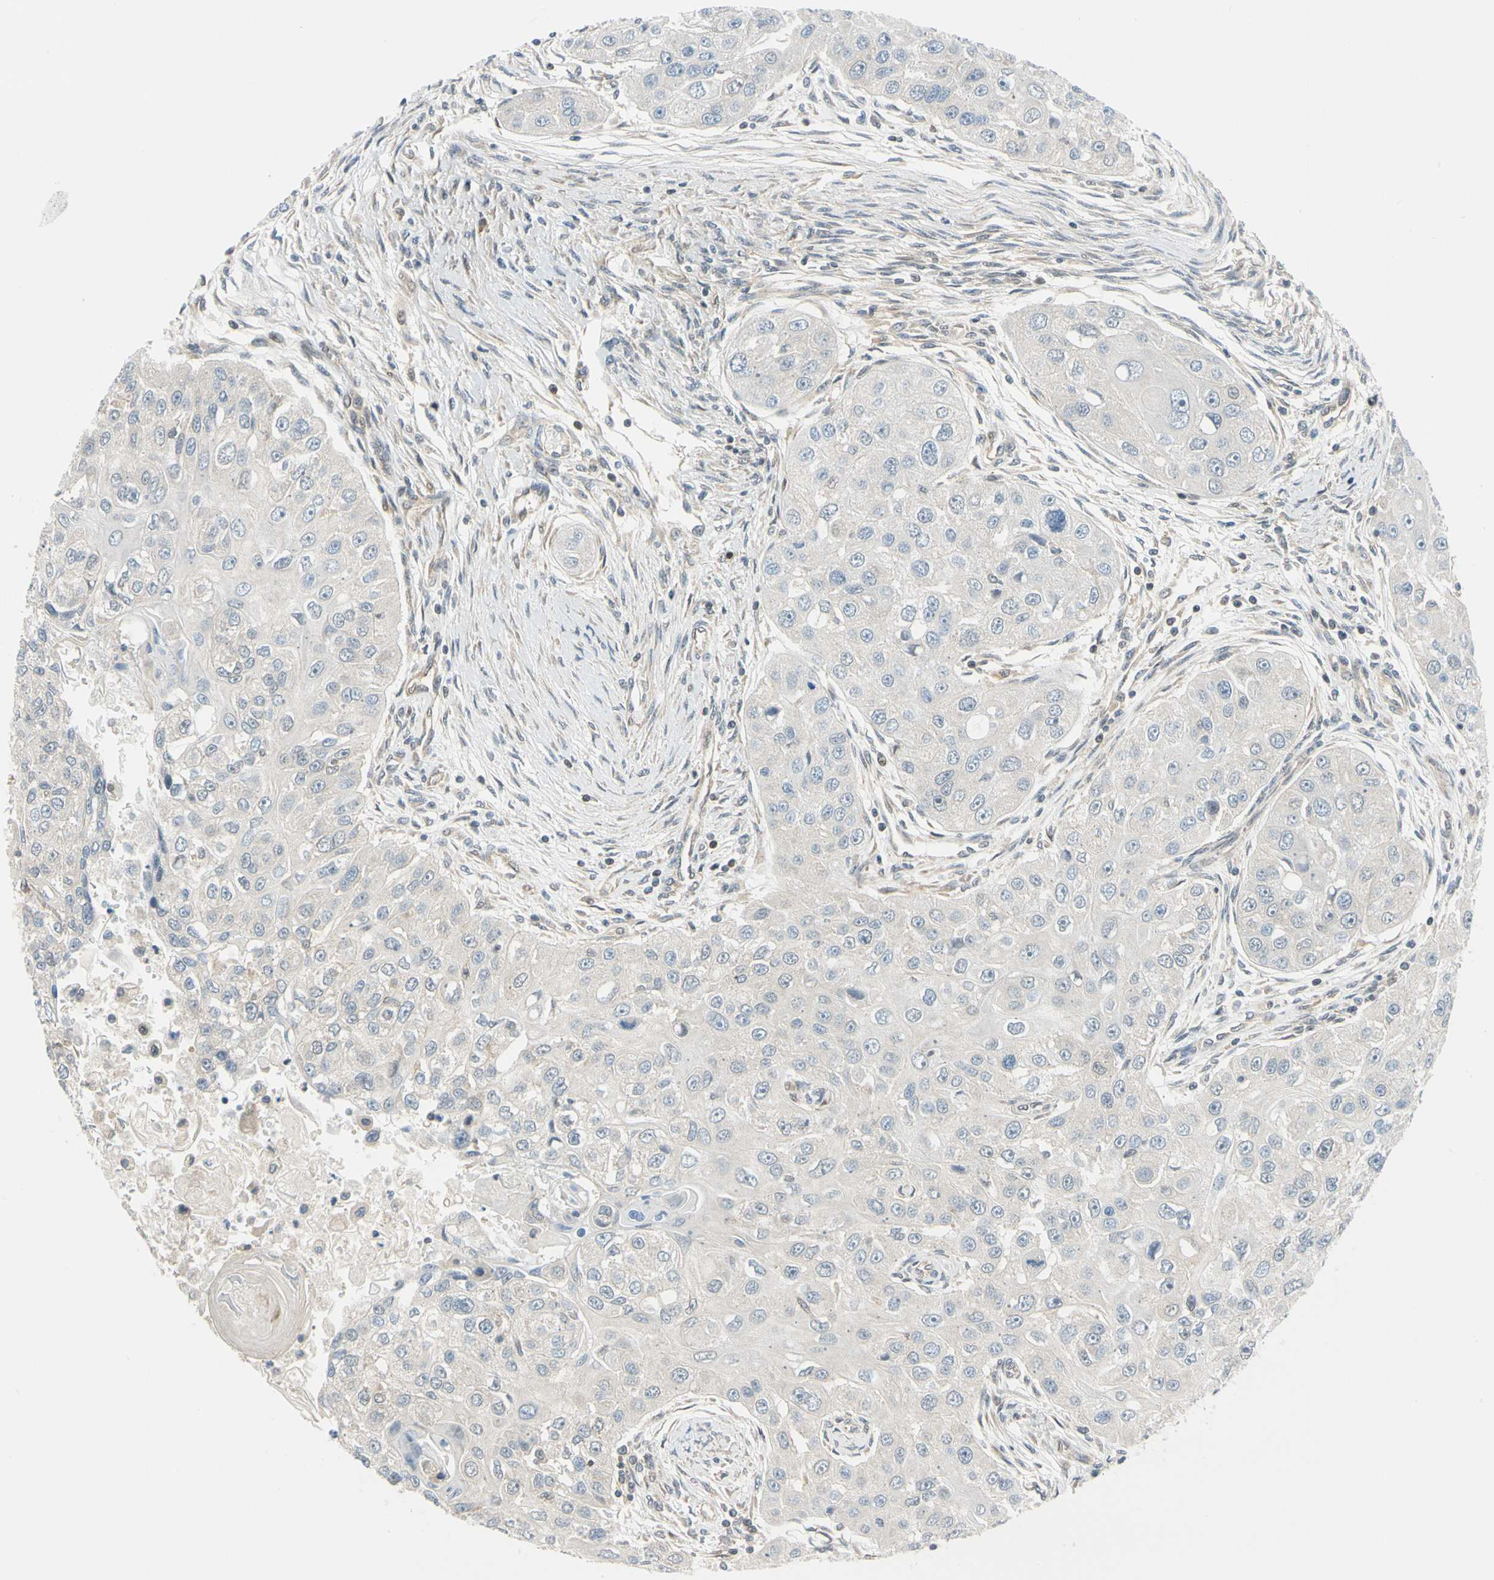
{"staining": {"intensity": "negative", "quantity": "none", "location": "none"}, "tissue": "head and neck cancer", "cell_type": "Tumor cells", "image_type": "cancer", "snomed": [{"axis": "morphology", "description": "Normal tissue, NOS"}, {"axis": "morphology", "description": "Squamous cell carcinoma, NOS"}, {"axis": "topography", "description": "Skeletal muscle"}, {"axis": "topography", "description": "Head-Neck"}], "caption": "Immunohistochemistry (IHC) photomicrograph of human head and neck squamous cell carcinoma stained for a protein (brown), which demonstrates no expression in tumor cells. (DAB immunohistochemistry (IHC) with hematoxylin counter stain).", "gene": "MAPK9", "patient": {"sex": "male", "age": 51}}